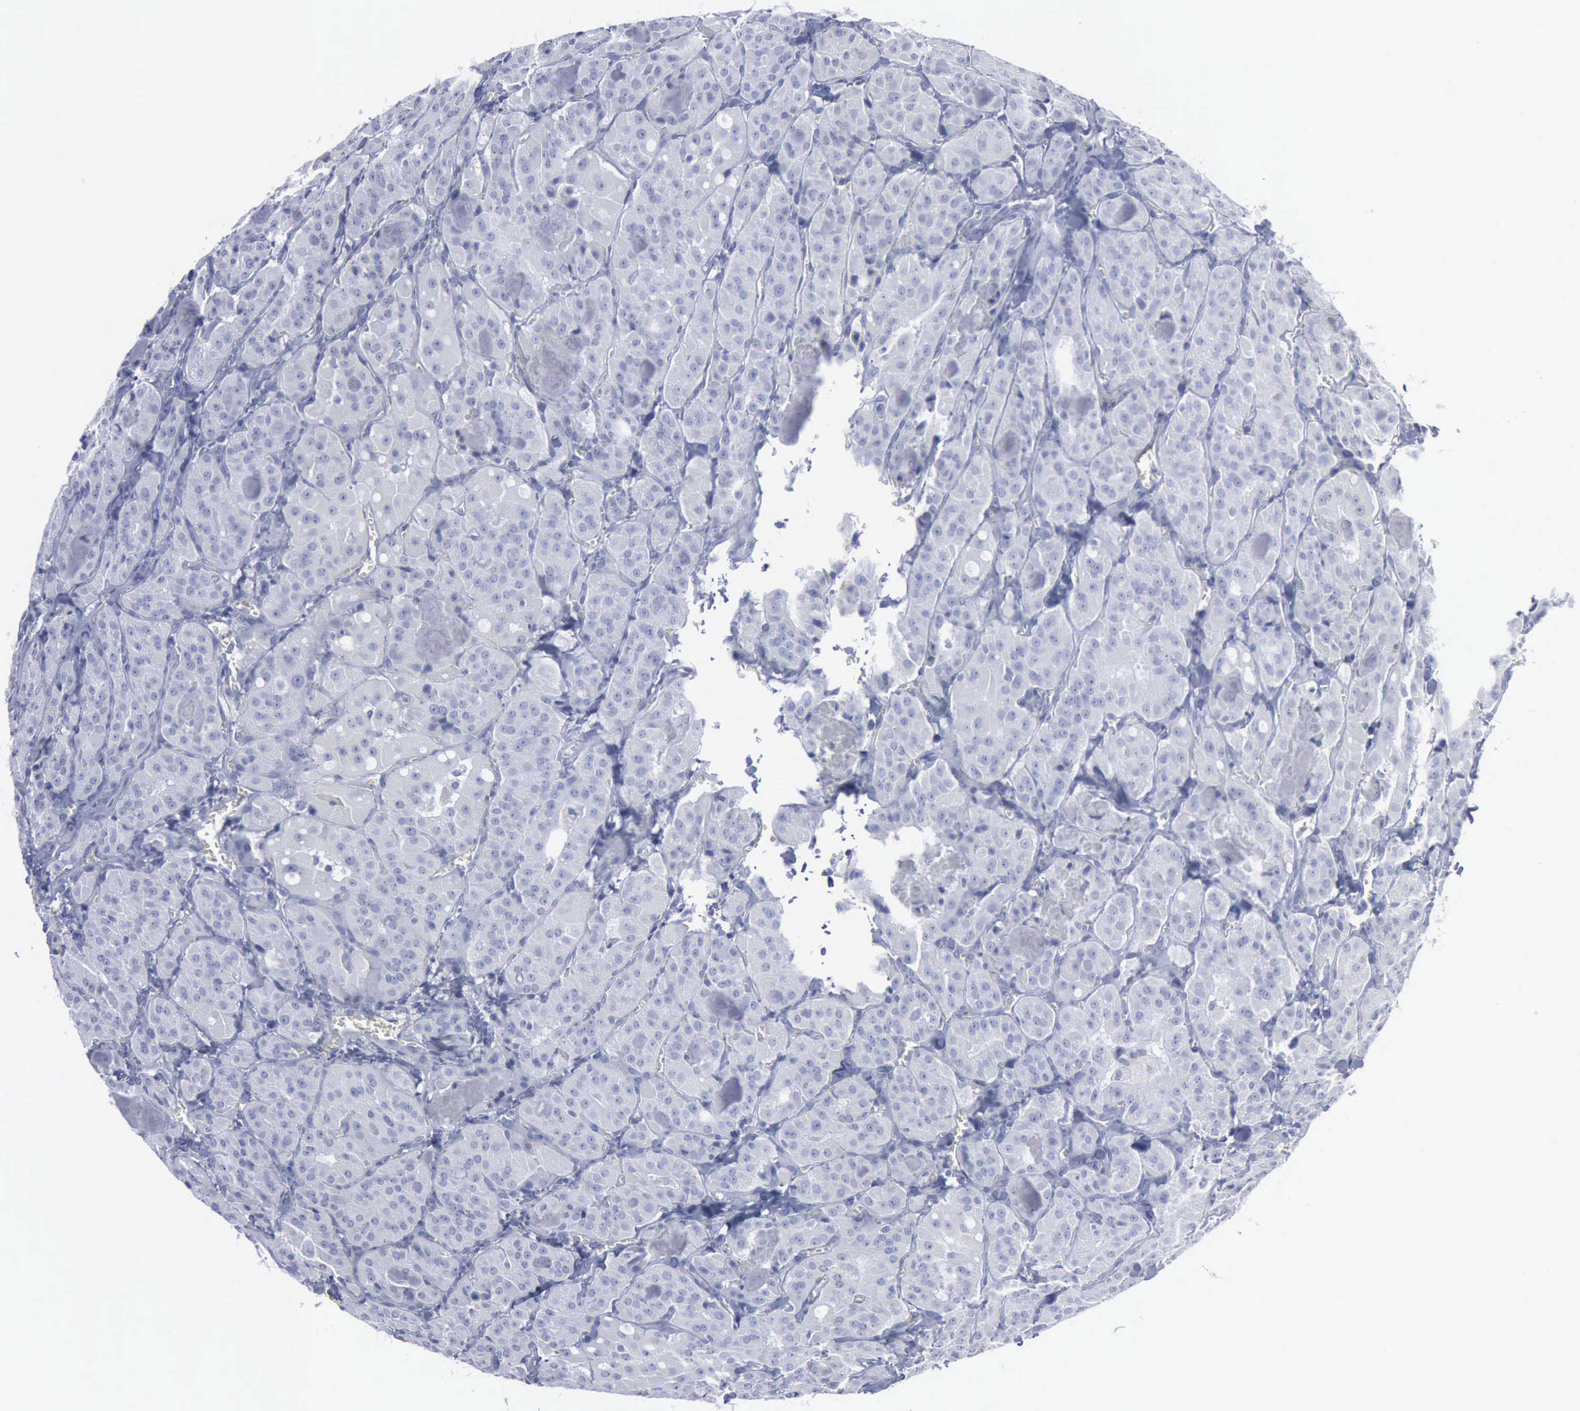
{"staining": {"intensity": "negative", "quantity": "none", "location": "none"}, "tissue": "thyroid cancer", "cell_type": "Tumor cells", "image_type": "cancer", "snomed": [{"axis": "morphology", "description": "Carcinoma, NOS"}, {"axis": "topography", "description": "Thyroid gland"}], "caption": "IHC image of carcinoma (thyroid) stained for a protein (brown), which reveals no positivity in tumor cells. (DAB (3,3'-diaminobenzidine) immunohistochemistry (IHC), high magnification).", "gene": "VCAM1", "patient": {"sex": "male", "age": 76}}